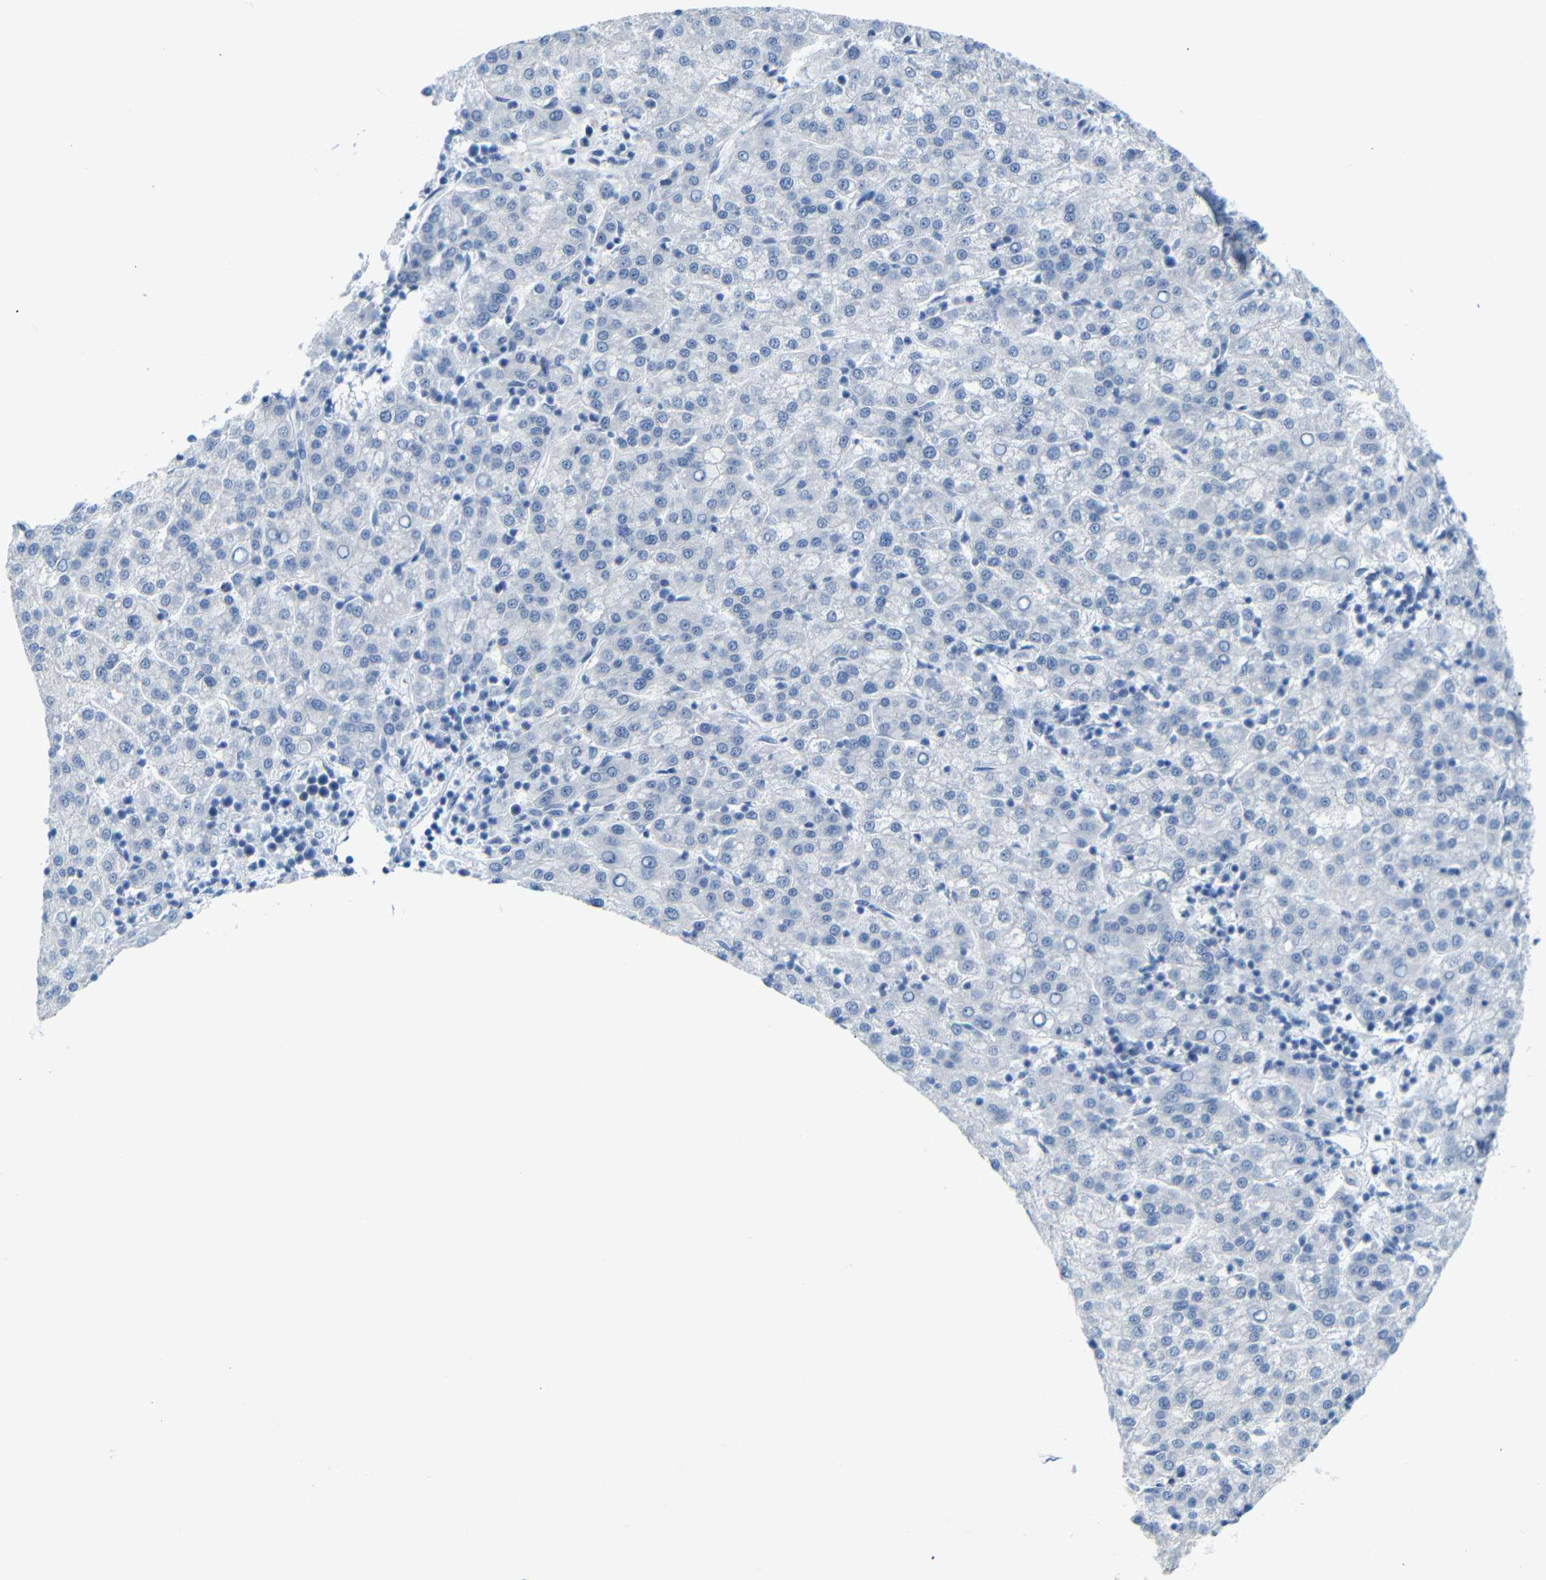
{"staining": {"intensity": "negative", "quantity": "none", "location": "none"}, "tissue": "liver cancer", "cell_type": "Tumor cells", "image_type": "cancer", "snomed": [{"axis": "morphology", "description": "Carcinoma, Hepatocellular, NOS"}, {"axis": "topography", "description": "Liver"}], "caption": "Tumor cells show no significant protein positivity in liver hepatocellular carcinoma.", "gene": "FCRL1", "patient": {"sex": "female", "age": 58}}